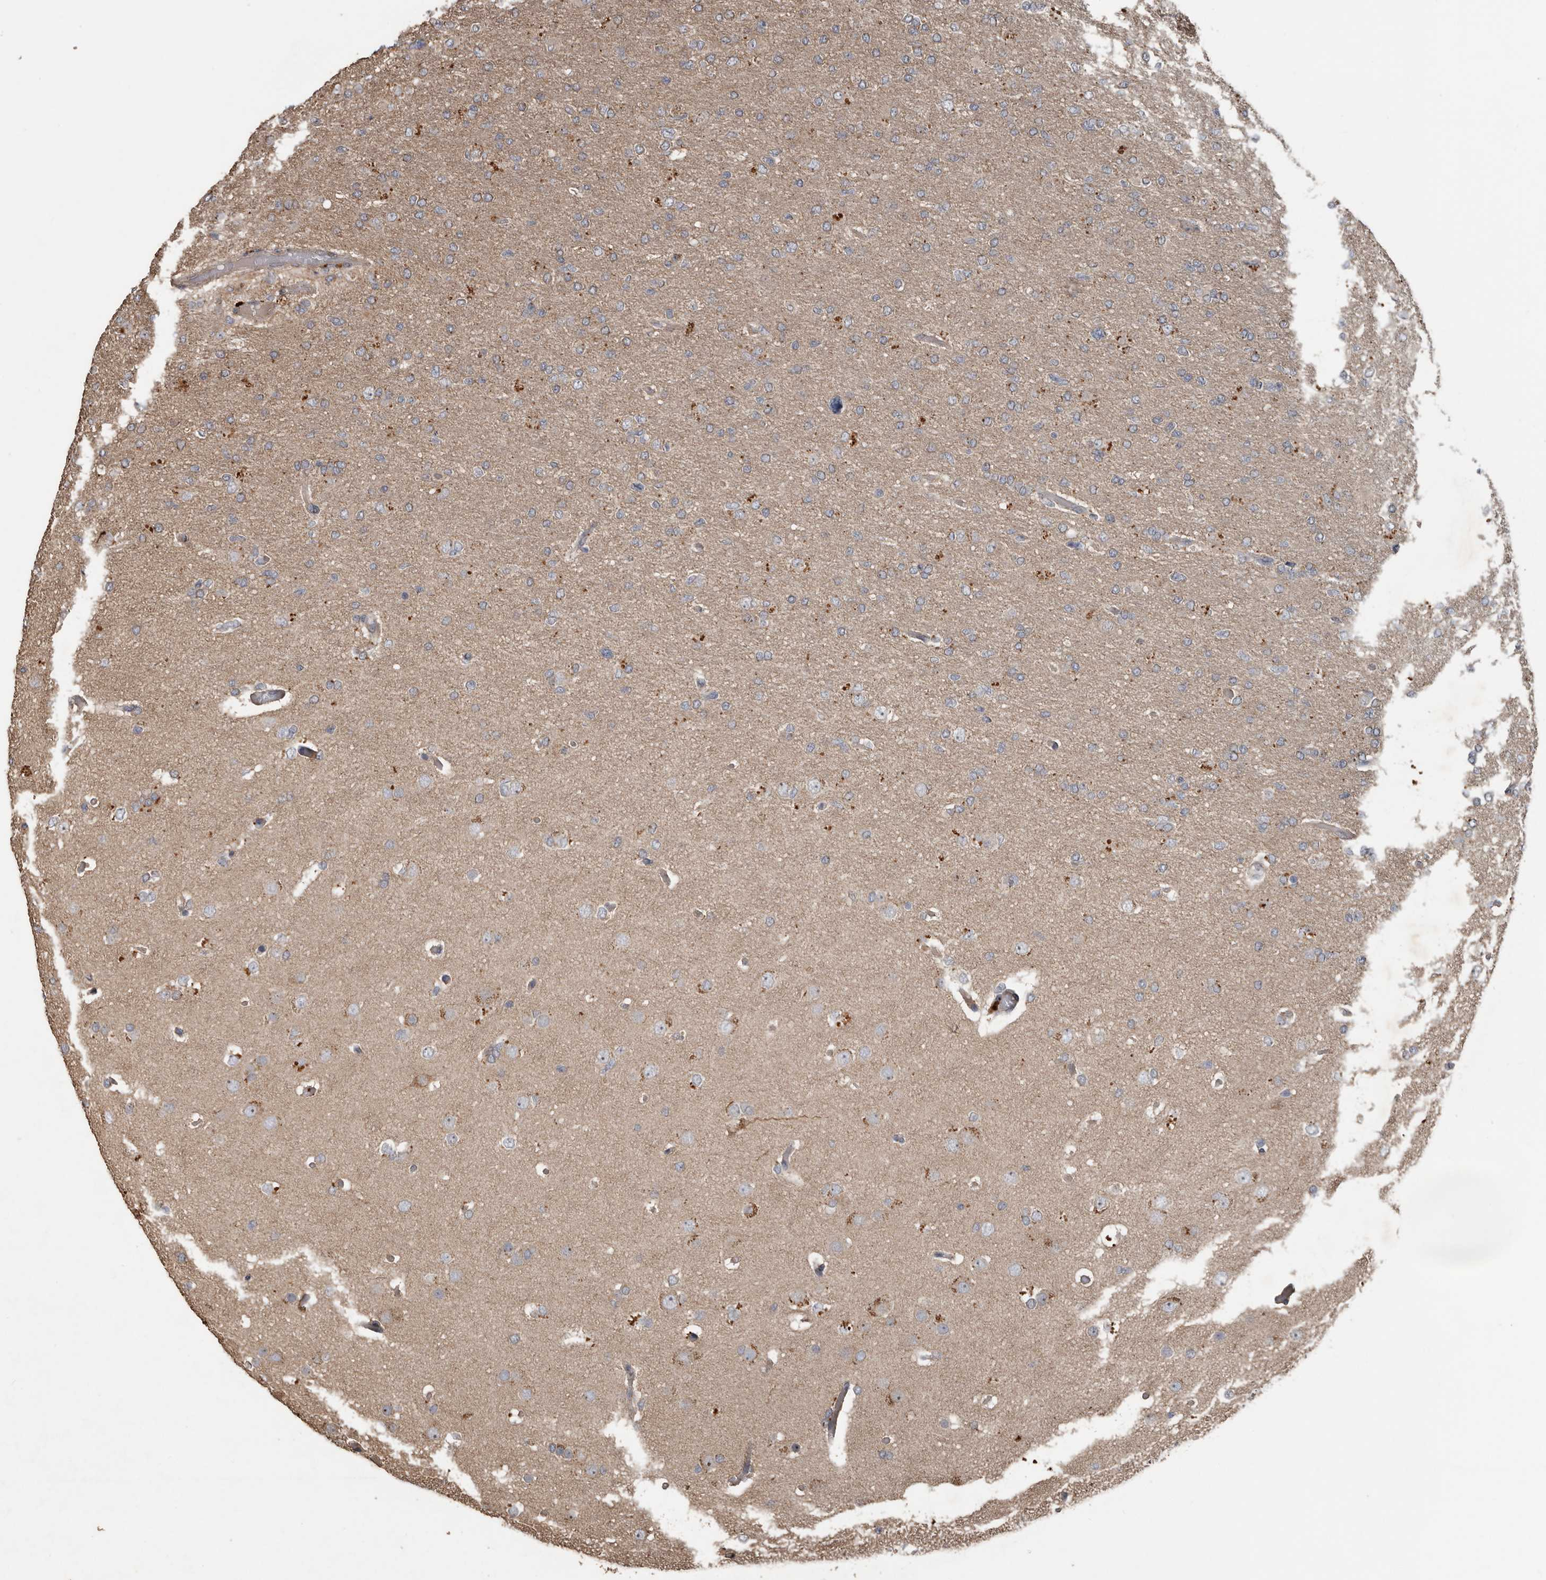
{"staining": {"intensity": "negative", "quantity": "none", "location": "none"}, "tissue": "glioma", "cell_type": "Tumor cells", "image_type": "cancer", "snomed": [{"axis": "morphology", "description": "Glioma, malignant, High grade"}, {"axis": "topography", "description": "Cerebral cortex"}], "caption": "A micrograph of glioma stained for a protein shows no brown staining in tumor cells.", "gene": "HYAL4", "patient": {"sex": "female", "age": 36}}